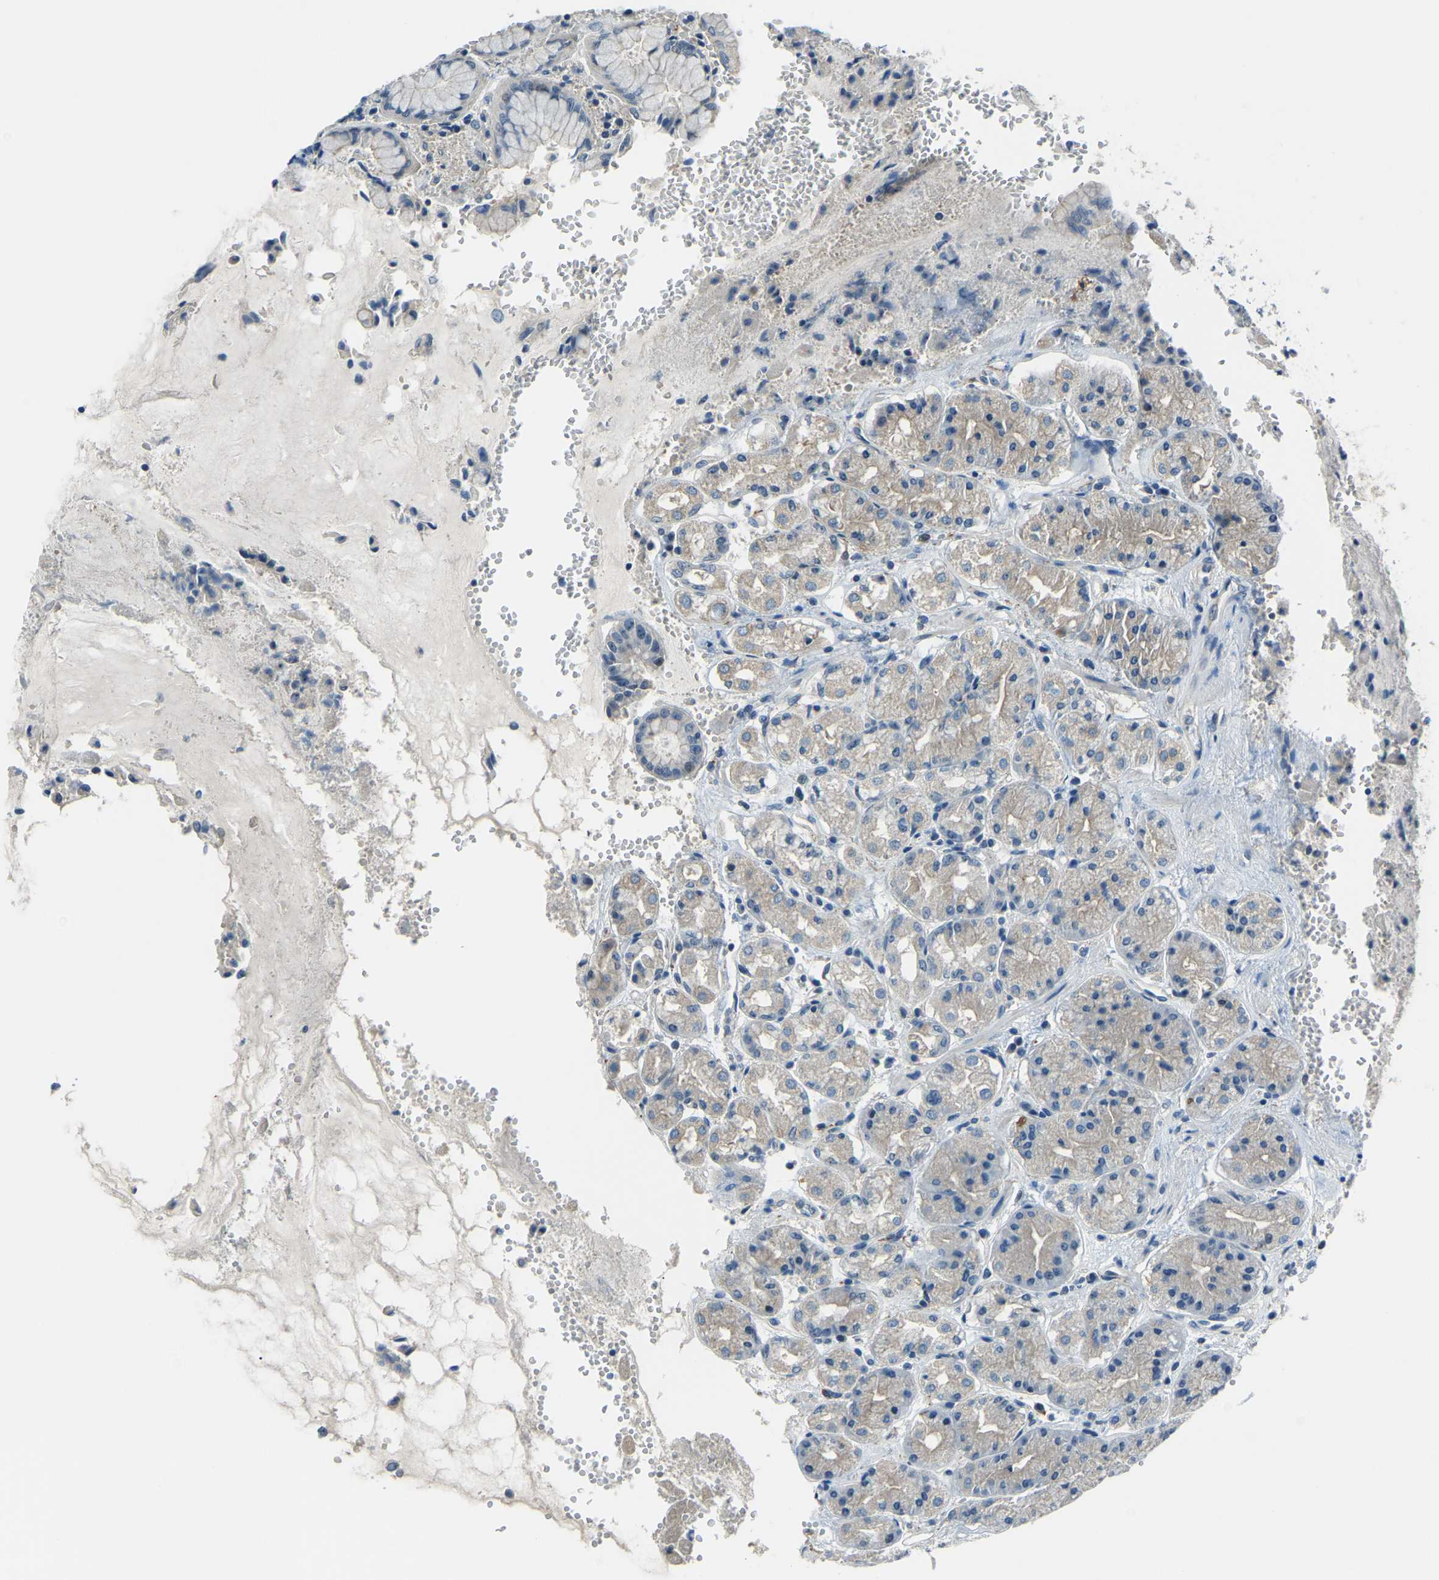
{"staining": {"intensity": "weak", "quantity": "<25%", "location": "cytoplasmic/membranous"}, "tissue": "stomach", "cell_type": "Glandular cells", "image_type": "normal", "snomed": [{"axis": "morphology", "description": "Normal tissue, NOS"}, {"axis": "topography", "description": "Stomach"}, {"axis": "topography", "description": "Stomach, lower"}], "caption": "IHC histopathology image of normal stomach: human stomach stained with DAB (3,3'-diaminobenzidine) displays no significant protein staining in glandular cells.", "gene": "RRP1", "patient": {"sex": "female", "age": 56}}